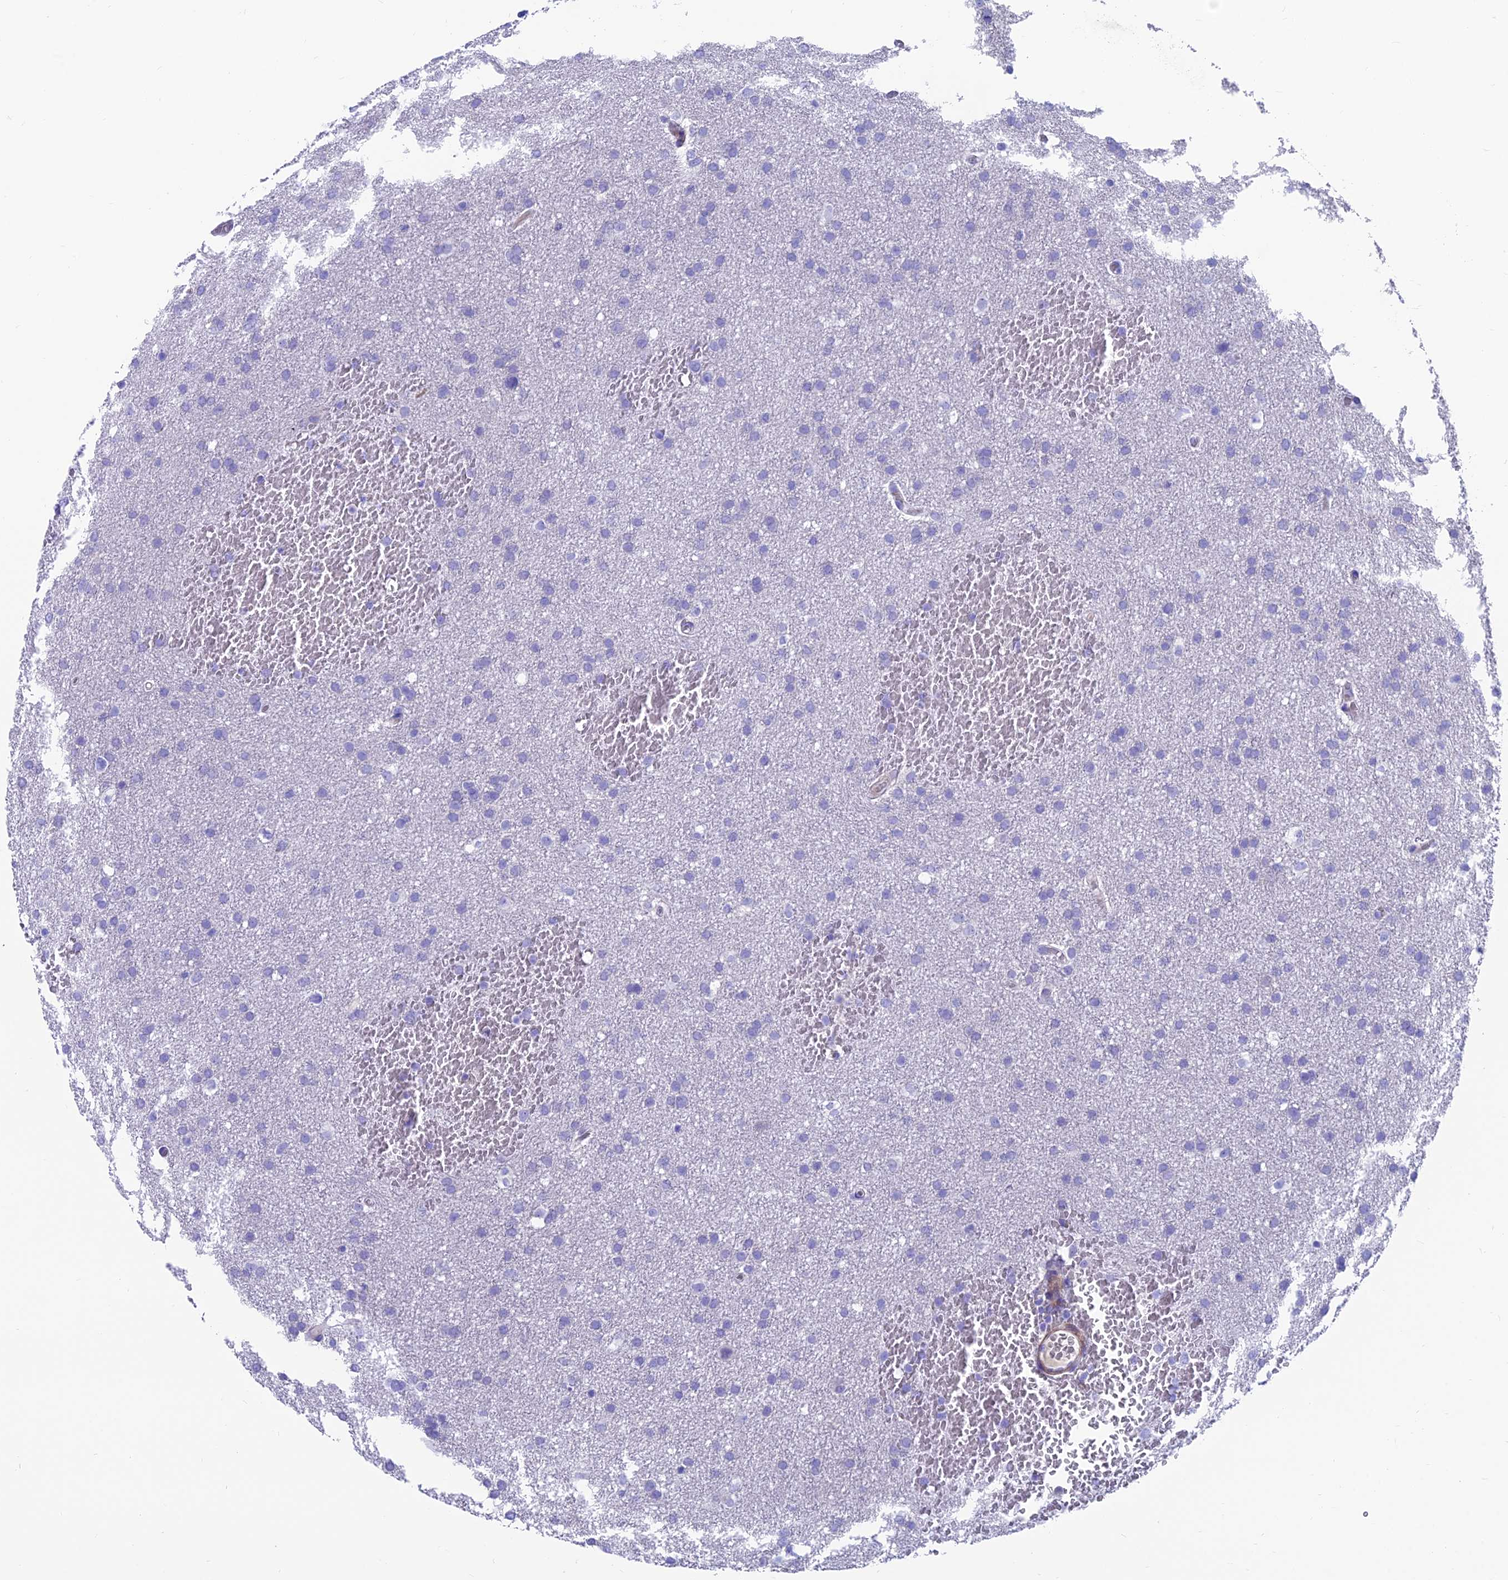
{"staining": {"intensity": "negative", "quantity": "none", "location": "none"}, "tissue": "glioma", "cell_type": "Tumor cells", "image_type": "cancer", "snomed": [{"axis": "morphology", "description": "Glioma, malignant, High grade"}, {"axis": "topography", "description": "Cerebral cortex"}], "caption": "Immunohistochemistry (IHC) photomicrograph of human glioma stained for a protein (brown), which reveals no positivity in tumor cells. Brightfield microscopy of immunohistochemistry (IHC) stained with DAB (brown) and hematoxylin (blue), captured at high magnification.", "gene": "GNG11", "patient": {"sex": "female", "age": 36}}